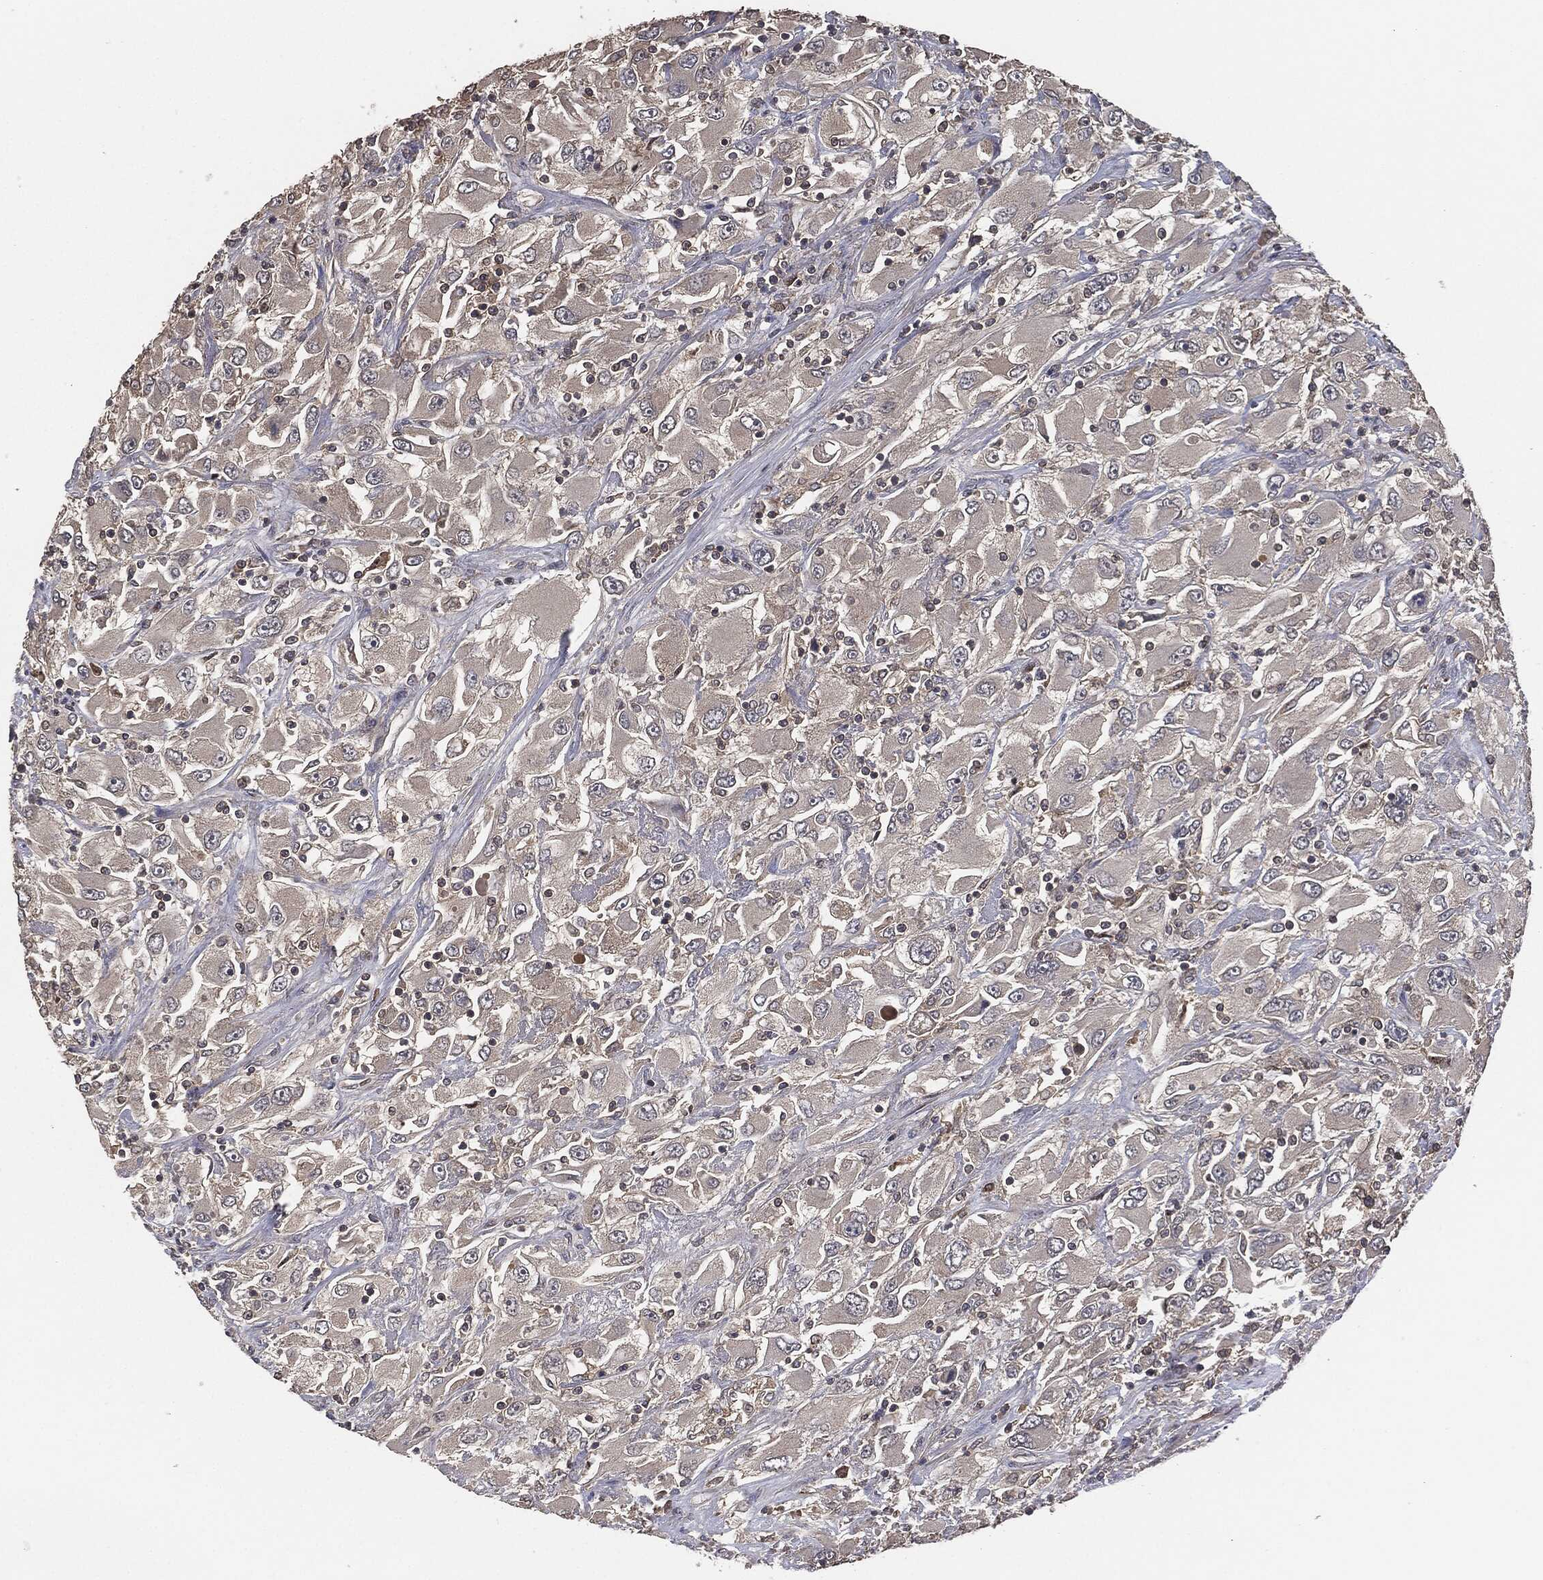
{"staining": {"intensity": "negative", "quantity": "none", "location": "none"}, "tissue": "renal cancer", "cell_type": "Tumor cells", "image_type": "cancer", "snomed": [{"axis": "morphology", "description": "Adenocarcinoma, NOS"}, {"axis": "topography", "description": "Kidney"}], "caption": "The histopathology image exhibits no staining of tumor cells in renal cancer (adenocarcinoma).", "gene": "ERBIN", "patient": {"sex": "female", "age": 52}}